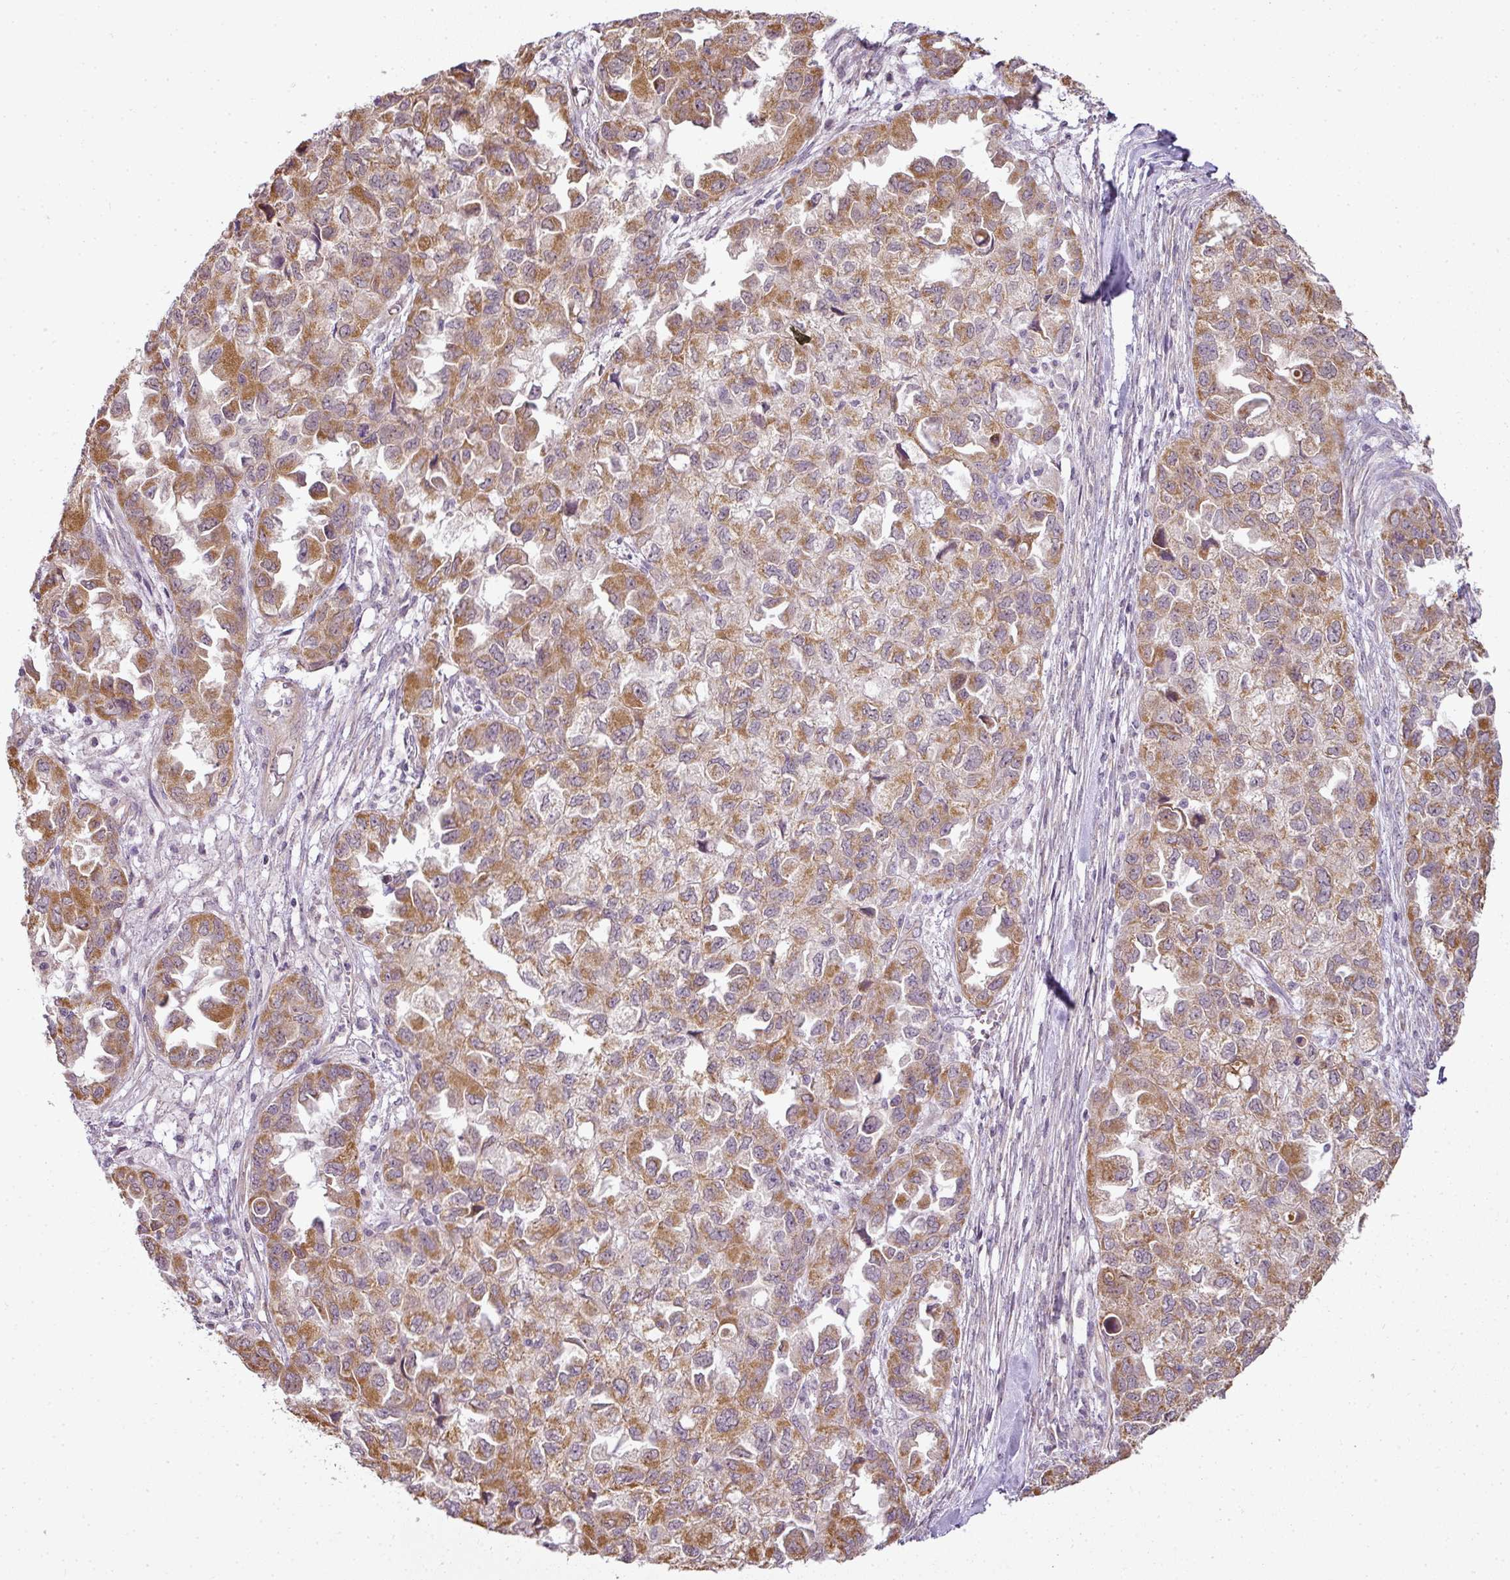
{"staining": {"intensity": "moderate", "quantity": ">75%", "location": "cytoplasmic/membranous"}, "tissue": "ovarian cancer", "cell_type": "Tumor cells", "image_type": "cancer", "snomed": [{"axis": "morphology", "description": "Cystadenocarcinoma, serous, NOS"}, {"axis": "topography", "description": "Ovary"}], "caption": "Moderate cytoplasmic/membranous protein expression is appreciated in approximately >75% of tumor cells in serous cystadenocarcinoma (ovarian). (DAB (3,3'-diaminobenzidine) IHC, brown staining for protein, blue staining for nuclei).", "gene": "LY75", "patient": {"sex": "female", "age": 84}}